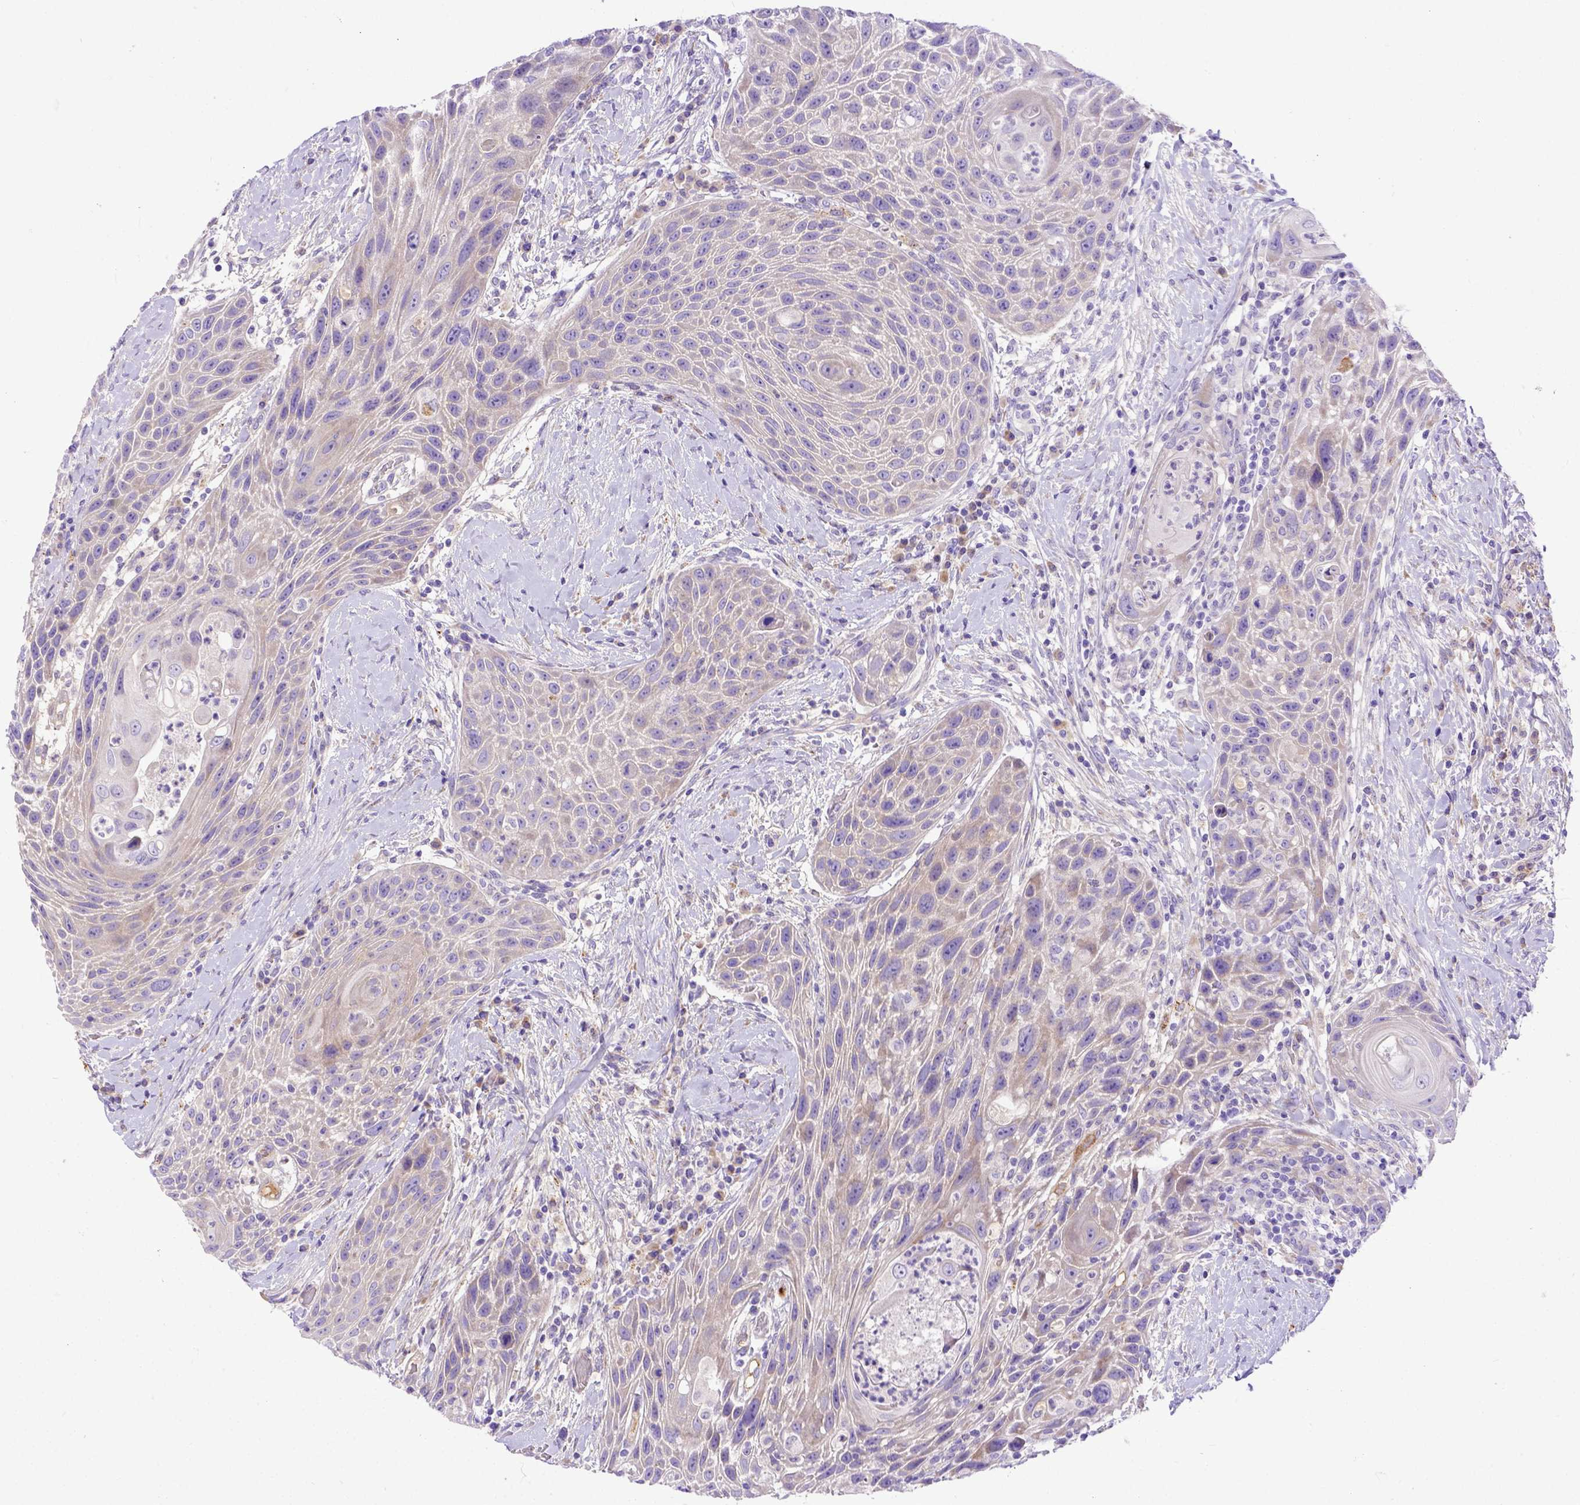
{"staining": {"intensity": "weak", "quantity": "25%-75%", "location": "cytoplasmic/membranous"}, "tissue": "head and neck cancer", "cell_type": "Tumor cells", "image_type": "cancer", "snomed": [{"axis": "morphology", "description": "Squamous cell carcinoma, NOS"}, {"axis": "topography", "description": "Head-Neck"}], "caption": "Protein staining of squamous cell carcinoma (head and neck) tissue shows weak cytoplasmic/membranous expression in approximately 25%-75% of tumor cells. (Stains: DAB (3,3'-diaminobenzidine) in brown, nuclei in blue, Microscopy: brightfield microscopy at high magnification).", "gene": "CFAP300", "patient": {"sex": "male", "age": 69}}